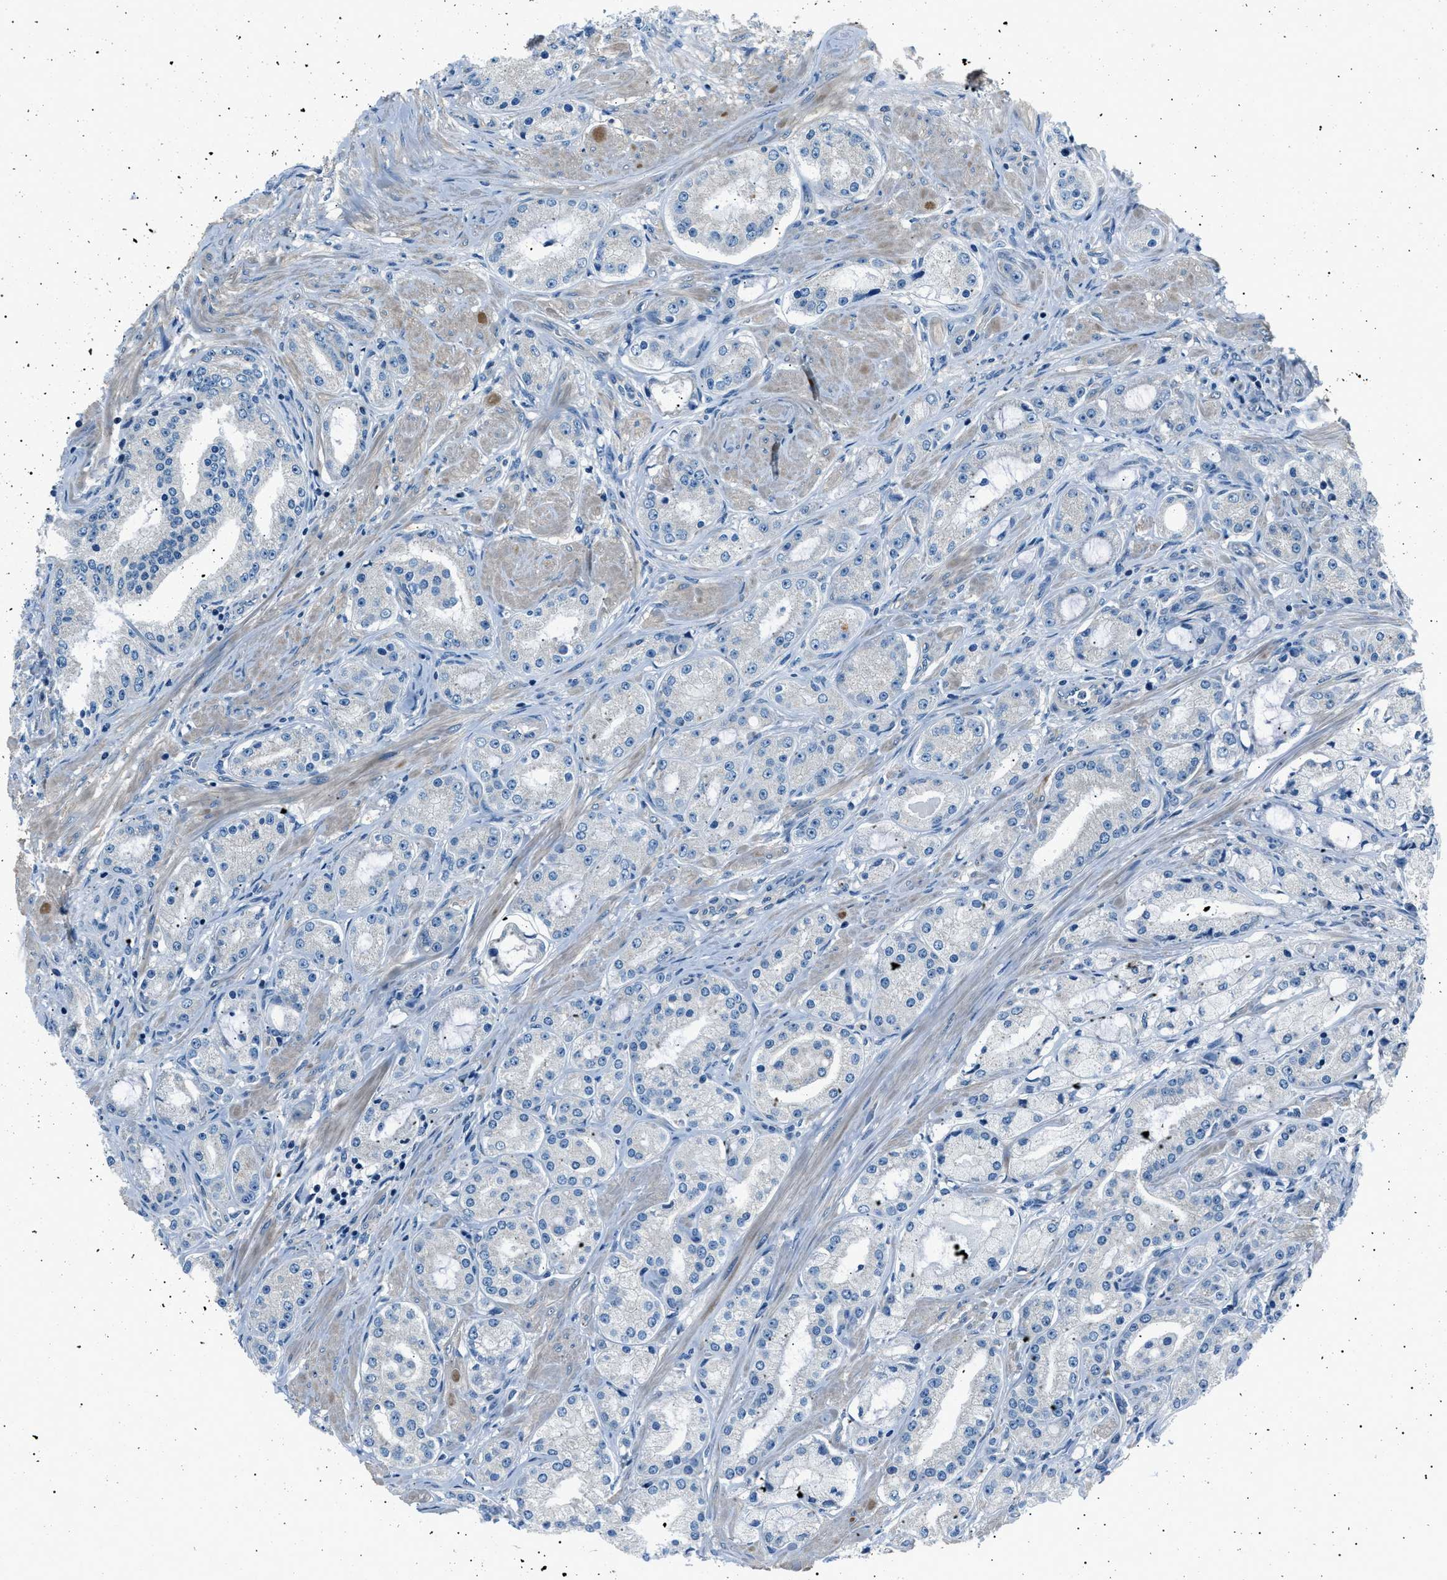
{"staining": {"intensity": "negative", "quantity": "none", "location": "none"}, "tissue": "prostate cancer", "cell_type": "Tumor cells", "image_type": "cancer", "snomed": [{"axis": "morphology", "description": "Adenocarcinoma, Low grade"}, {"axis": "topography", "description": "Prostate"}], "caption": "A high-resolution micrograph shows immunohistochemistry staining of low-grade adenocarcinoma (prostate), which displays no significant staining in tumor cells.", "gene": "LRRC37B", "patient": {"sex": "male", "age": 63}}